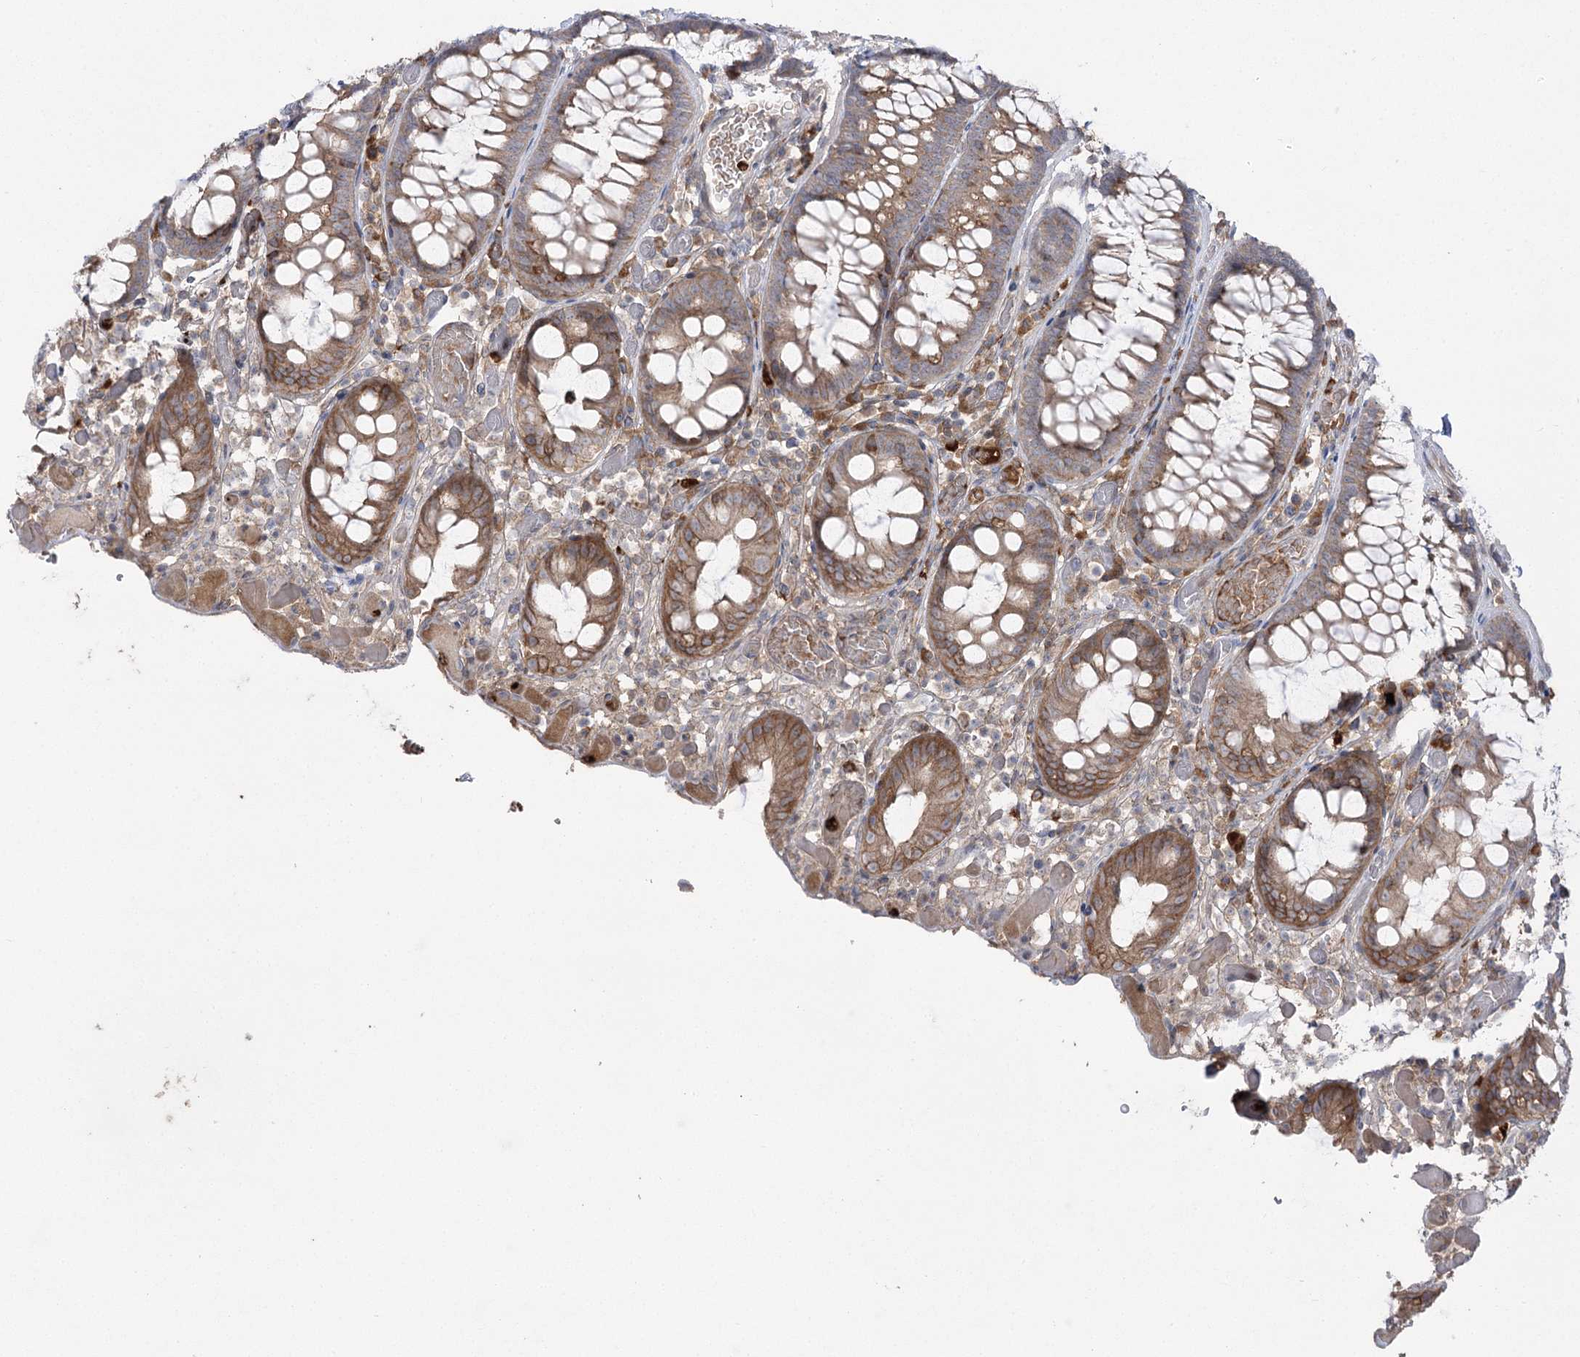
{"staining": {"intensity": "negative", "quantity": "none", "location": "none"}, "tissue": "colon", "cell_type": "Endothelial cells", "image_type": "normal", "snomed": [{"axis": "morphology", "description": "Normal tissue, NOS"}, {"axis": "topography", "description": "Colon"}], "caption": "The photomicrograph displays no significant expression in endothelial cells of colon.", "gene": "PLEKHA5", "patient": {"sex": "male", "age": 14}}